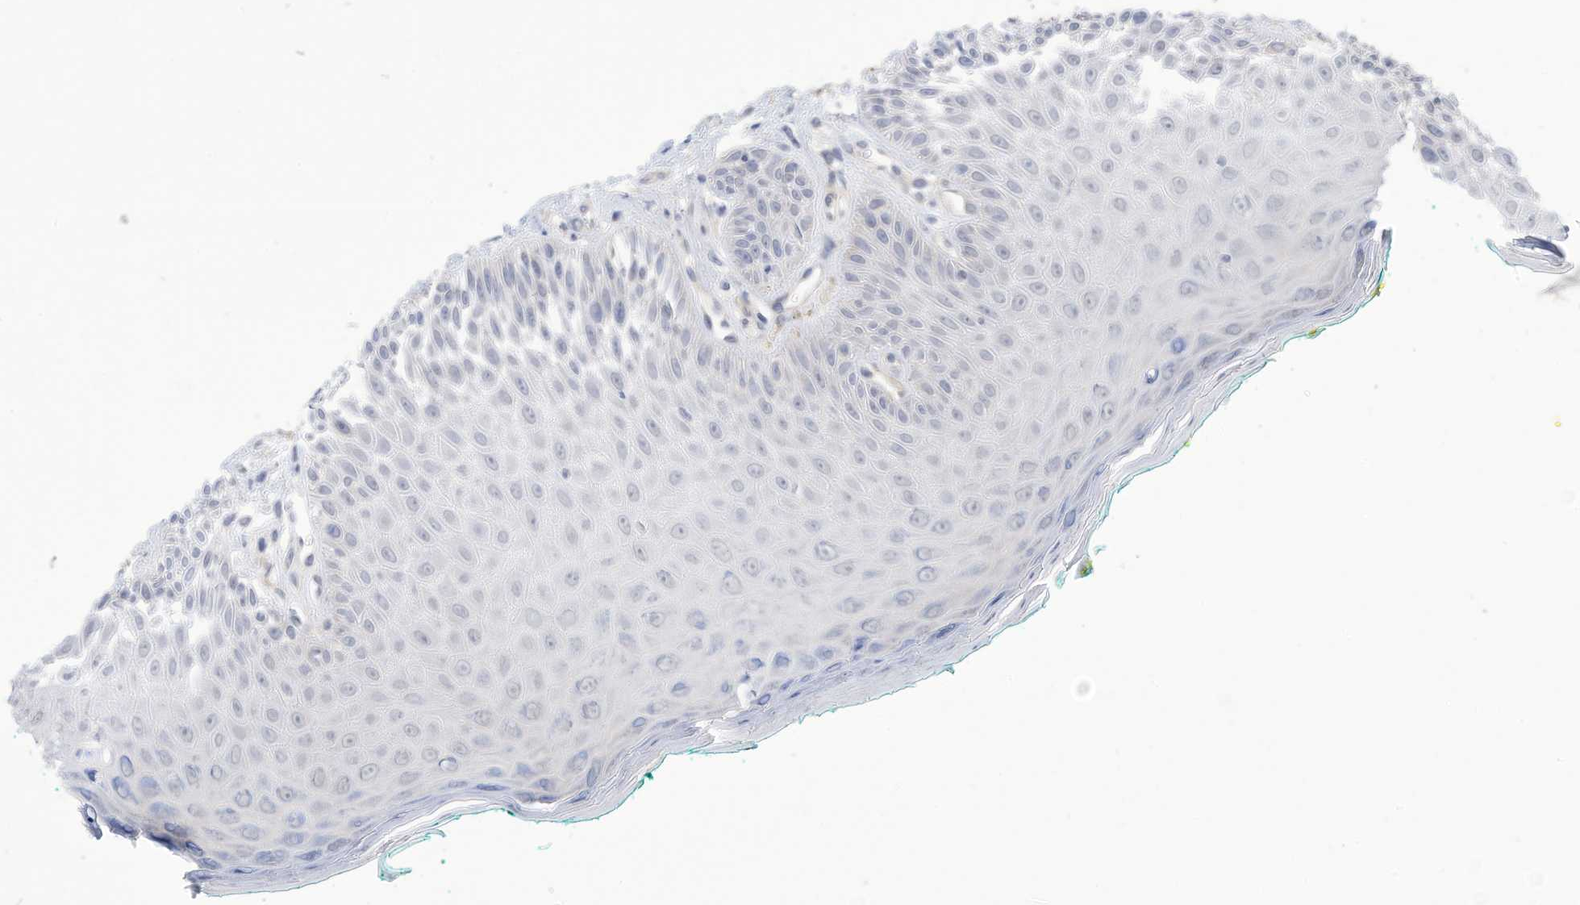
{"staining": {"intensity": "negative", "quantity": "none", "location": "none"}, "tissue": "oral mucosa", "cell_type": "Squamous epithelial cells", "image_type": "normal", "snomed": [{"axis": "morphology", "description": "Normal tissue, NOS"}, {"axis": "topography", "description": "Oral tissue"}], "caption": "IHC image of unremarkable oral mucosa stained for a protein (brown), which displays no expression in squamous epithelial cells.", "gene": "ZNF292", "patient": {"sex": "female", "age": 70}}